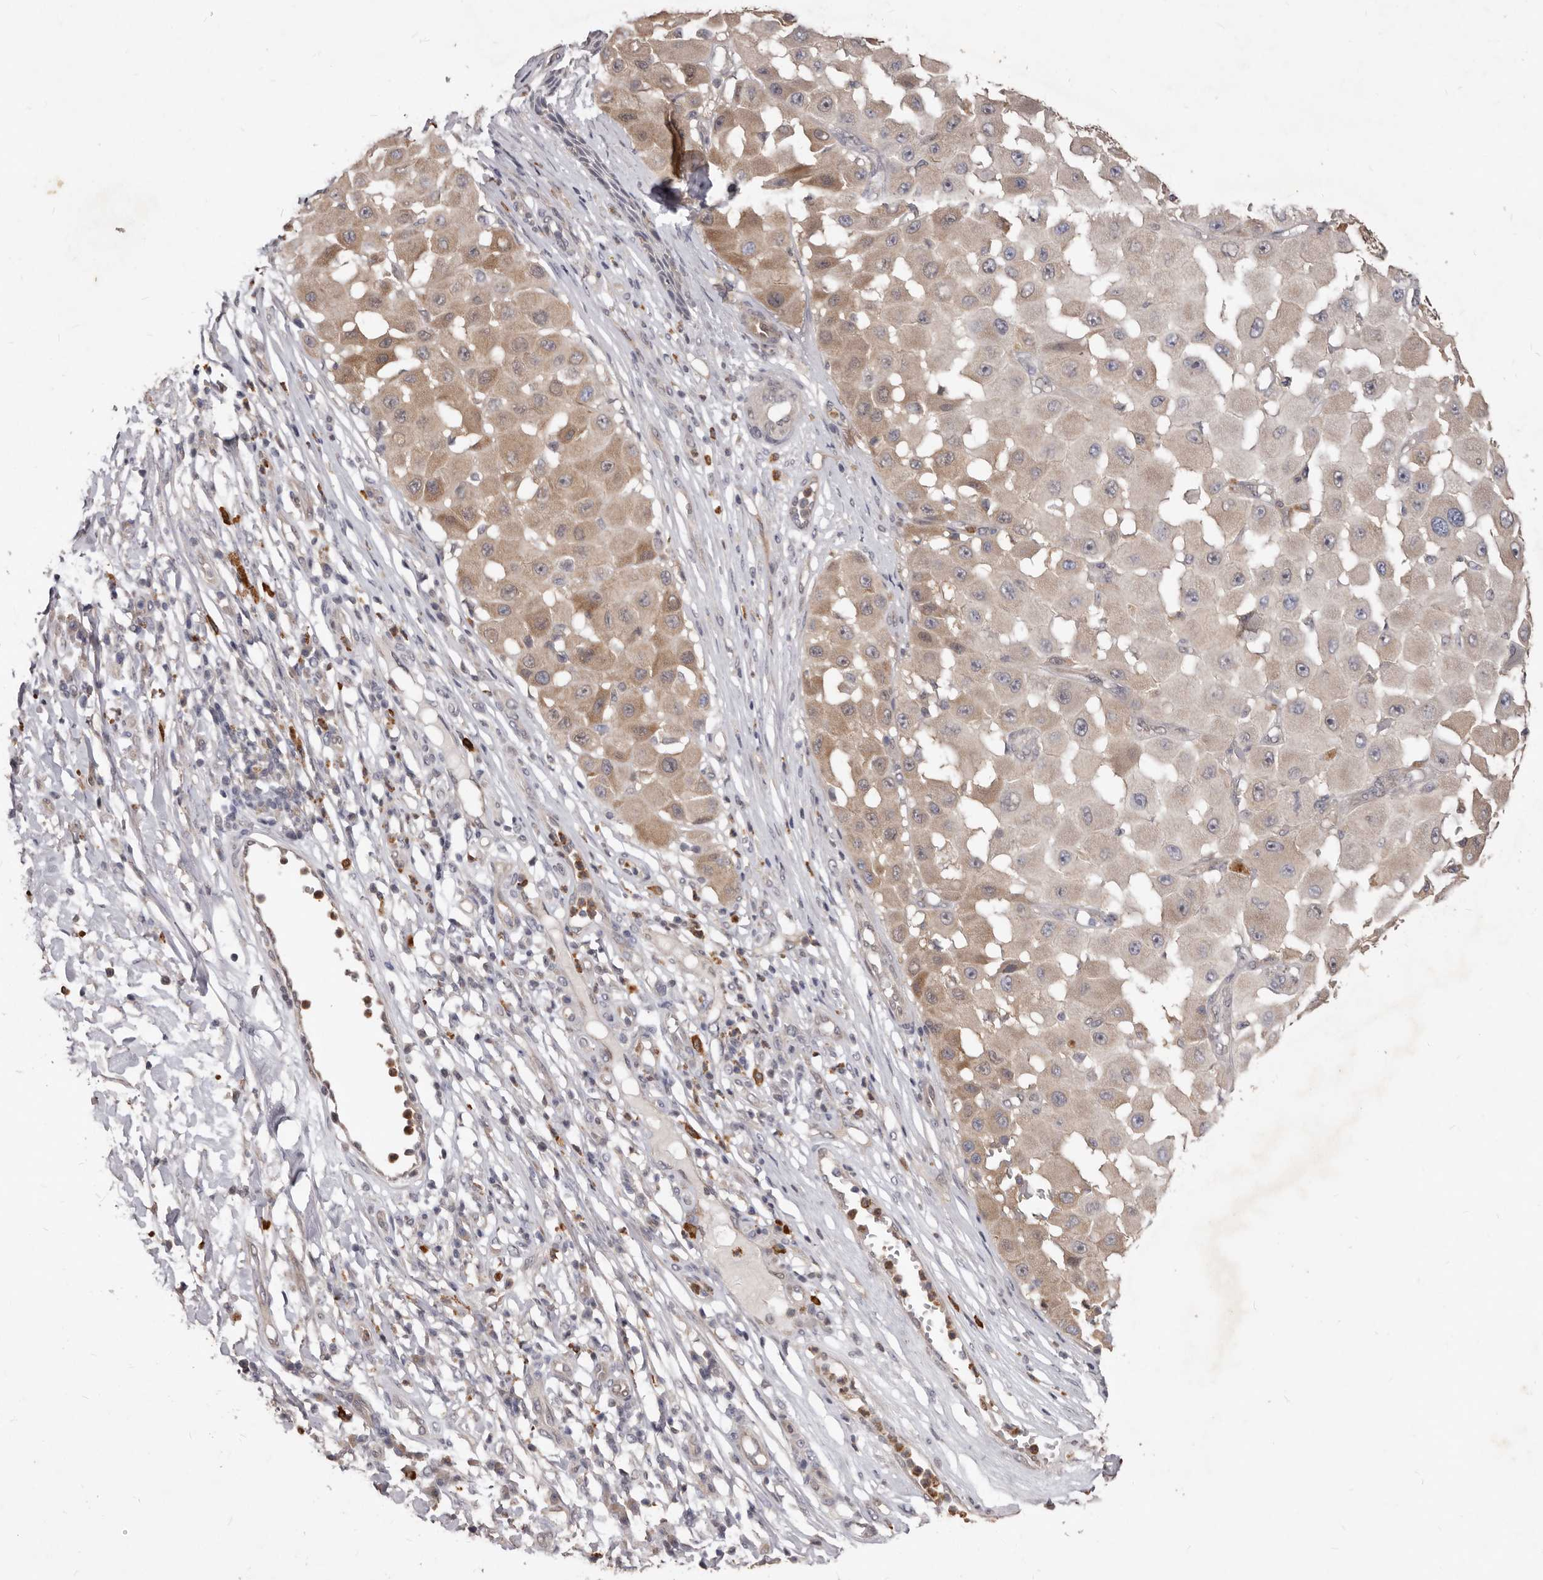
{"staining": {"intensity": "moderate", "quantity": "<25%", "location": "cytoplasmic/membranous"}, "tissue": "melanoma", "cell_type": "Tumor cells", "image_type": "cancer", "snomed": [{"axis": "morphology", "description": "Malignant melanoma, NOS"}, {"axis": "topography", "description": "Skin"}], "caption": "Protein expression by immunohistochemistry displays moderate cytoplasmic/membranous staining in about <25% of tumor cells in melanoma.", "gene": "ACLY", "patient": {"sex": "female", "age": 81}}